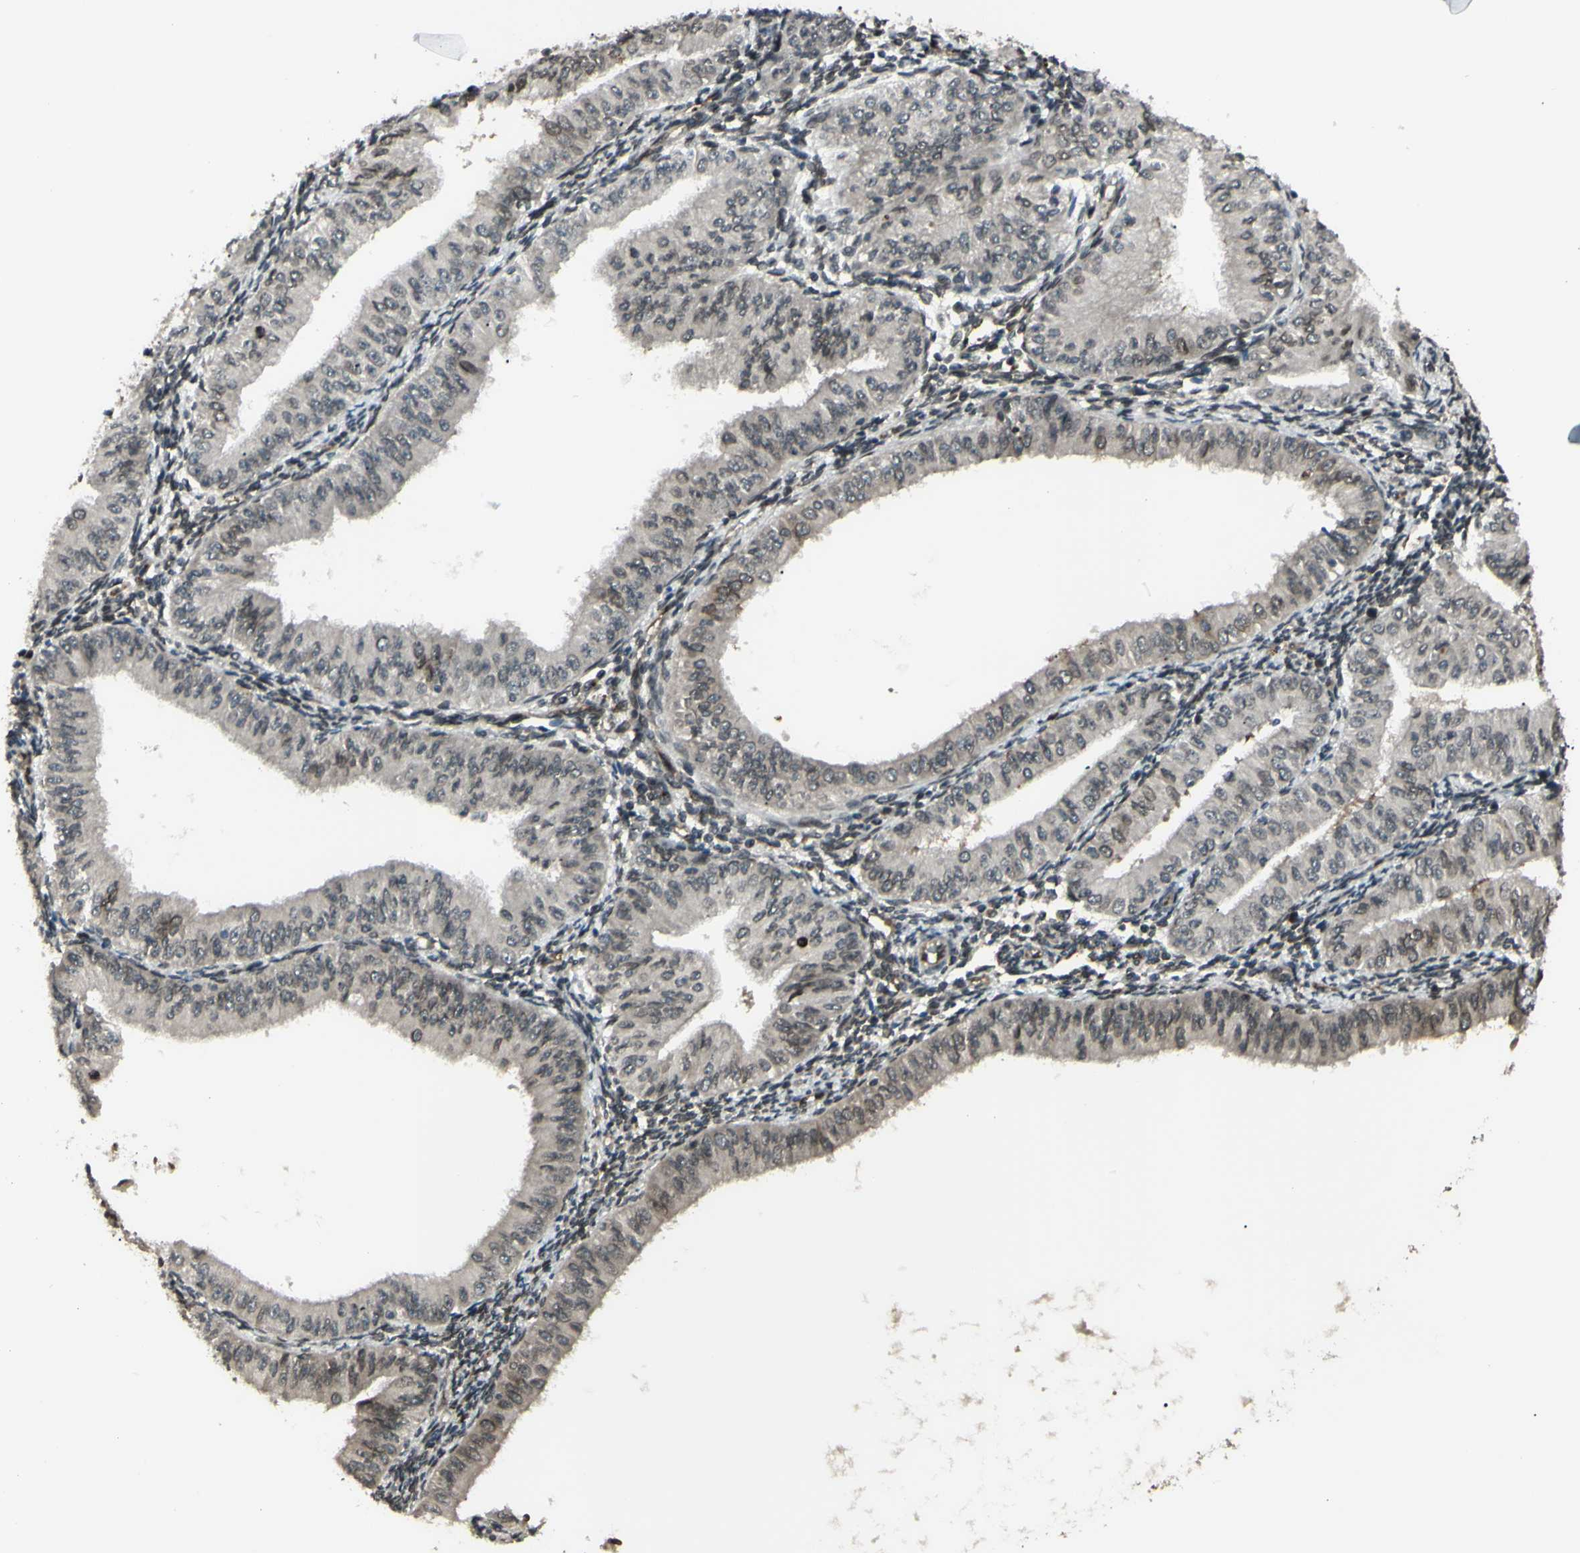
{"staining": {"intensity": "weak", "quantity": "<25%", "location": "cytoplasmic/membranous,nuclear"}, "tissue": "endometrial cancer", "cell_type": "Tumor cells", "image_type": "cancer", "snomed": [{"axis": "morphology", "description": "Normal tissue, NOS"}, {"axis": "morphology", "description": "Adenocarcinoma, NOS"}, {"axis": "topography", "description": "Endometrium"}], "caption": "The photomicrograph shows no staining of tumor cells in endometrial adenocarcinoma.", "gene": "MLF2", "patient": {"sex": "female", "age": 53}}